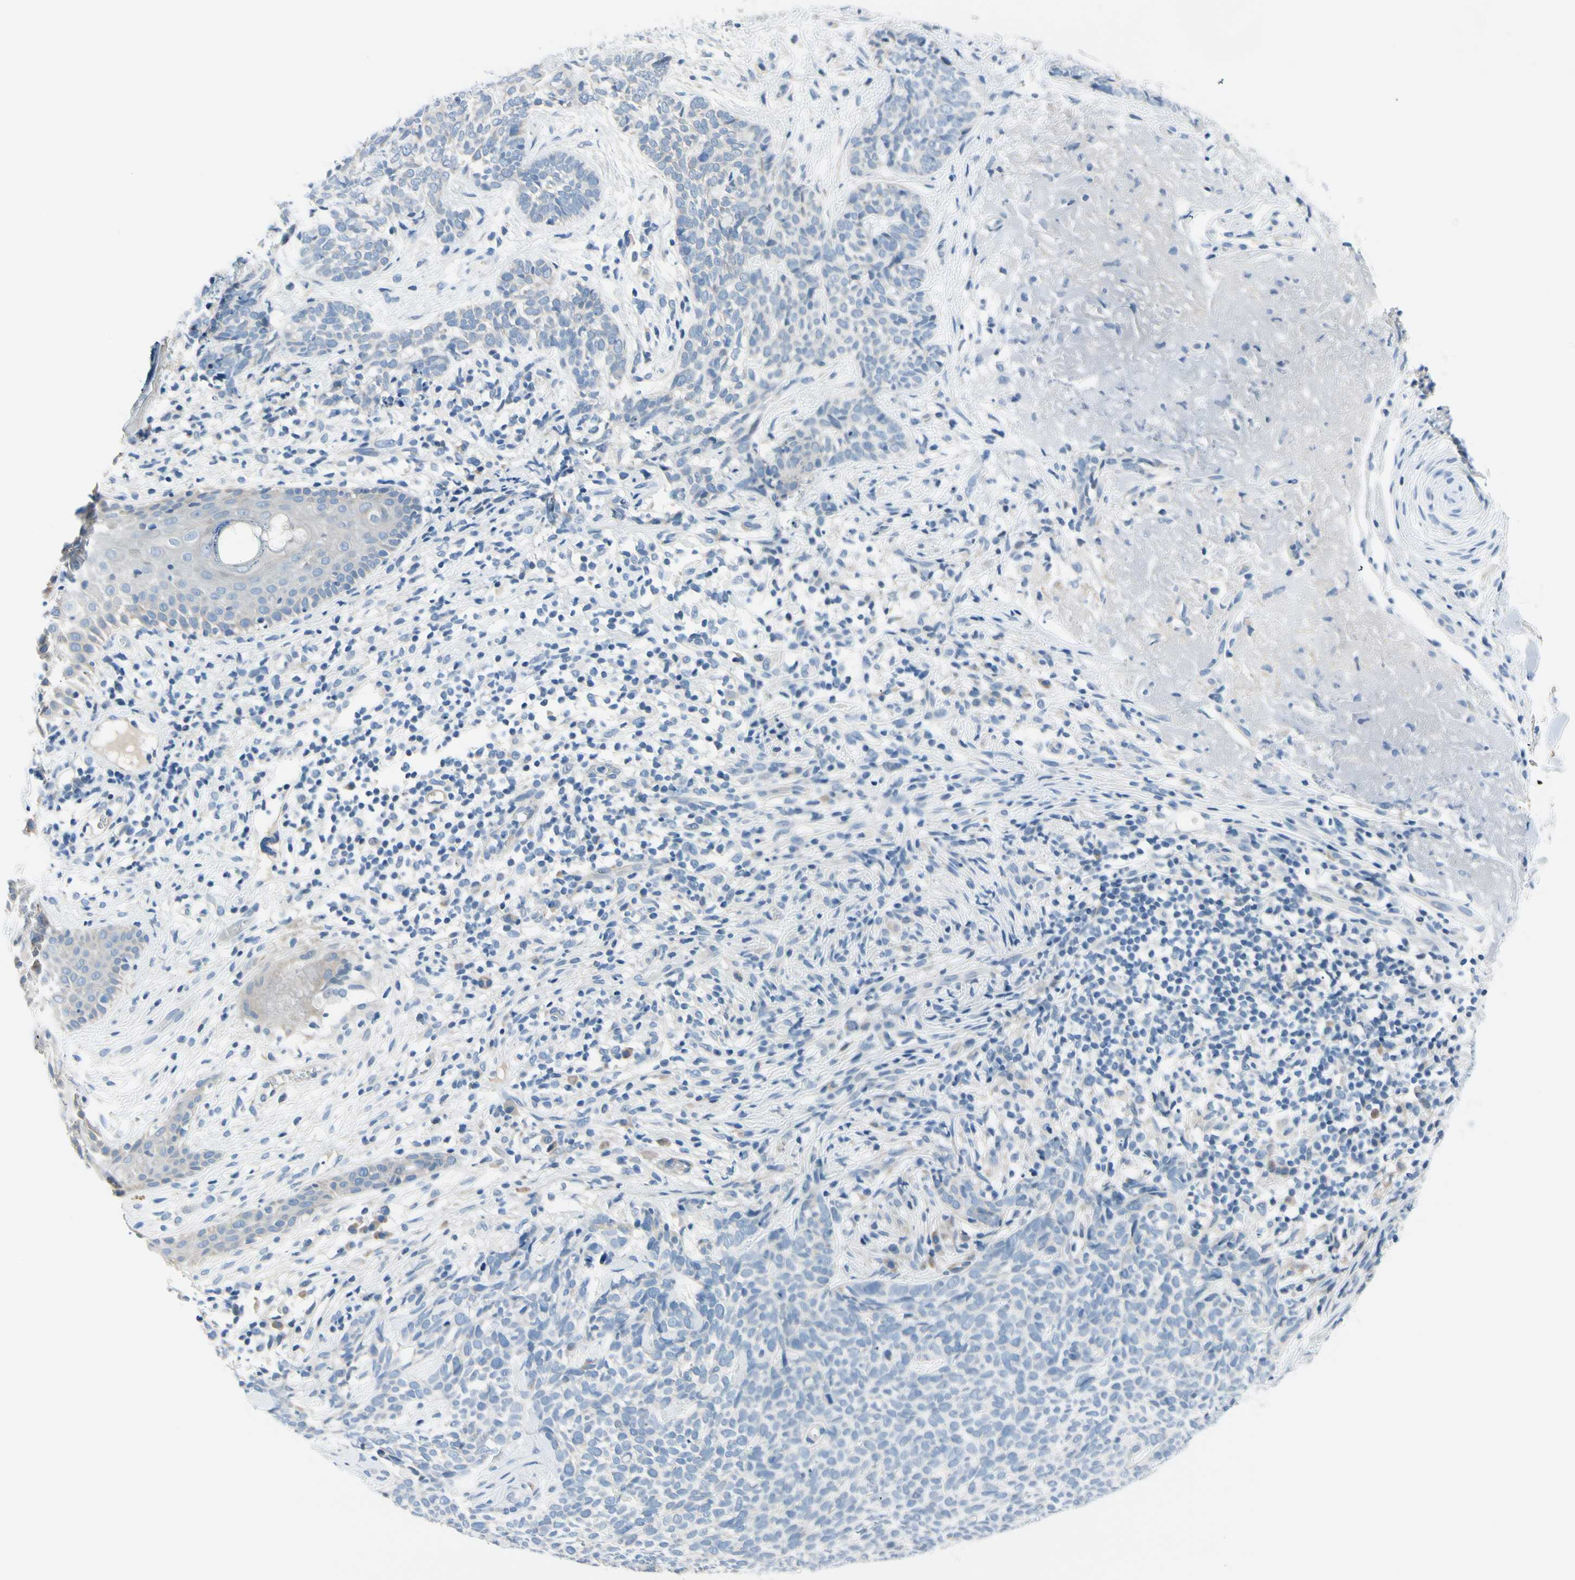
{"staining": {"intensity": "negative", "quantity": "none", "location": "none"}, "tissue": "skin cancer", "cell_type": "Tumor cells", "image_type": "cancer", "snomed": [{"axis": "morphology", "description": "Basal cell carcinoma"}, {"axis": "topography", "description": "Skin"}], "caption": "Skin cancer (basal cell carcinoma) was stained to show a protein in brown. There is no significant expression in tumor cells.", "gene": "FCER2", "patient": {"sex": "female", "age": 84}}